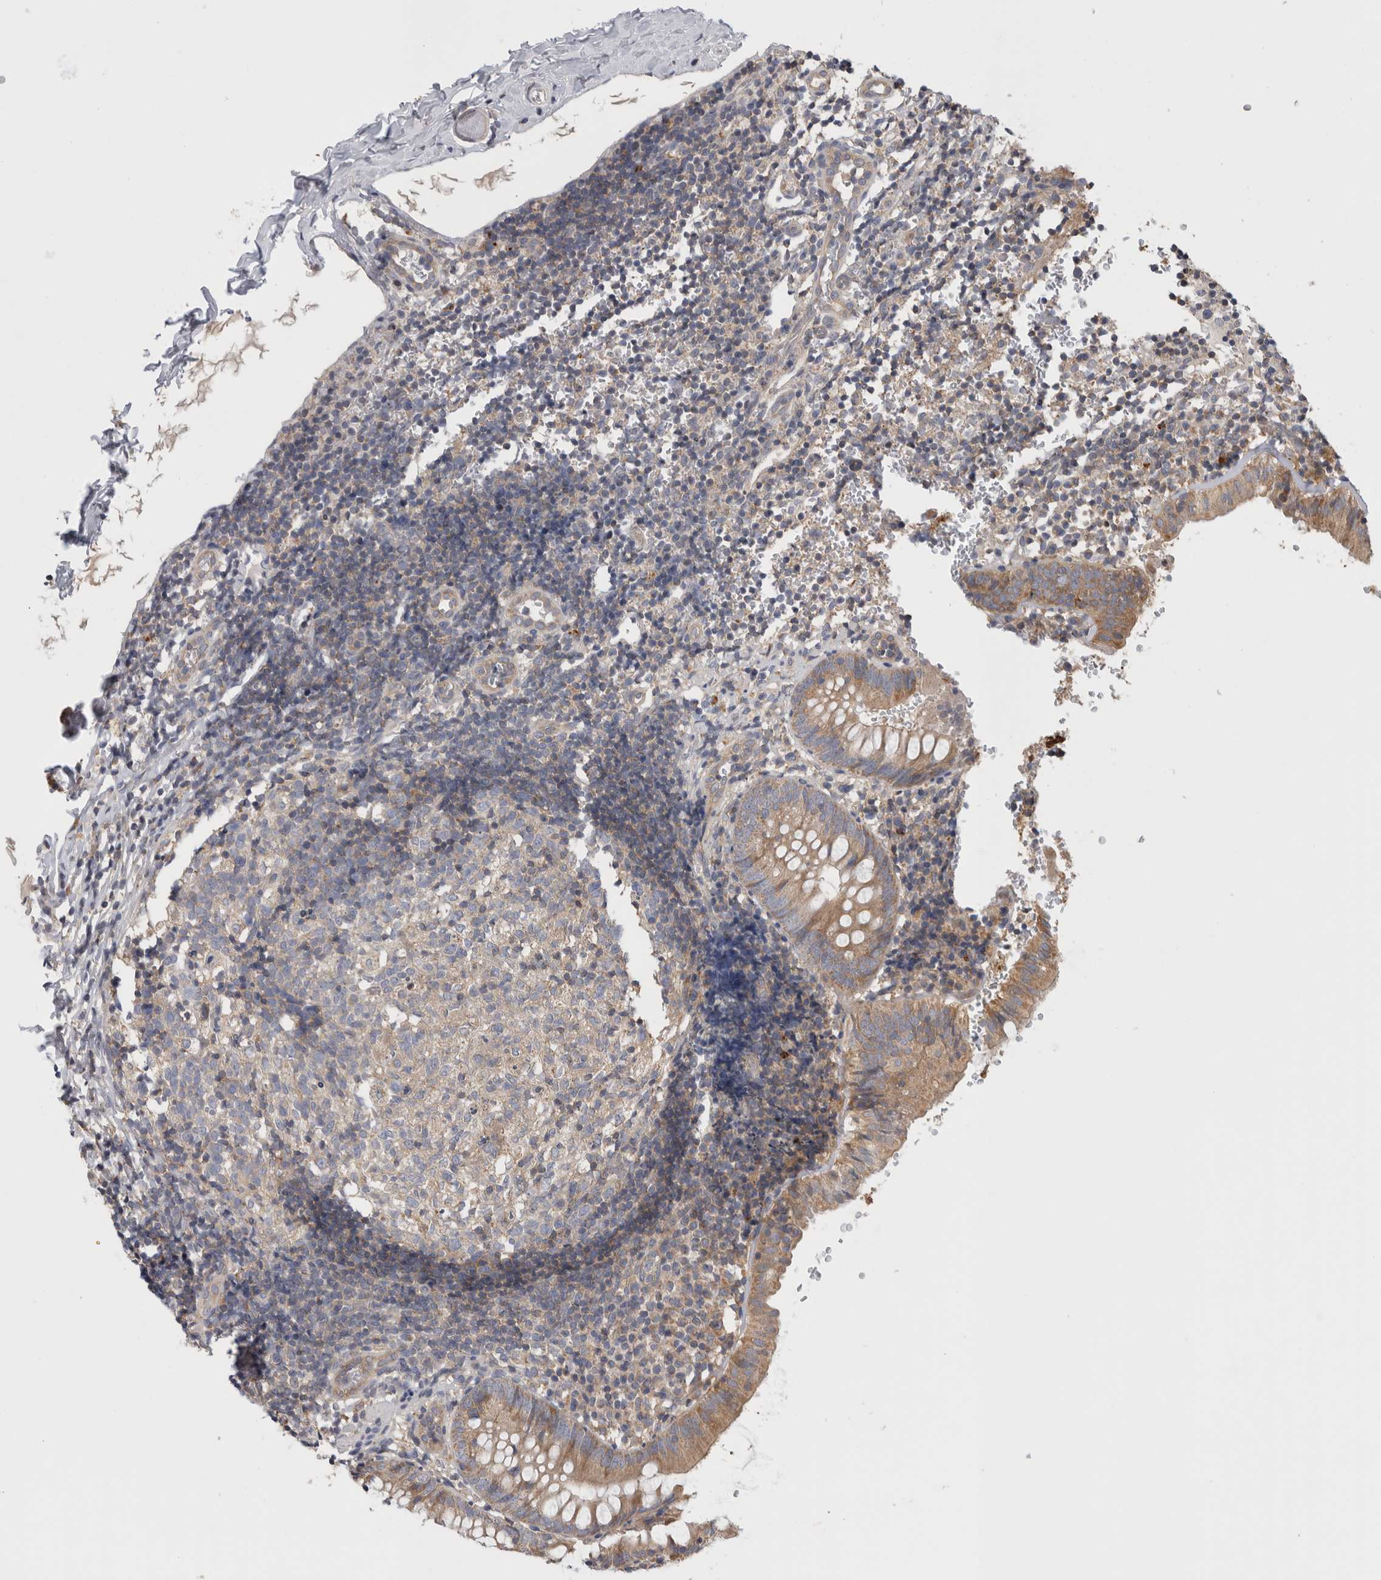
{"staining": {"intensity": "moderate", "quantity": ">75%", "location": "cytoplasmic/membranous"}, "tissue": "appendix", "cell_type": "Glandular cells", "image_type": "normal", "snomed": [{"axis": "morphology", "description": "Normal tissue, NOS"}, {"axis": "topography", "description": "Appendix"}], "caption": "Protein staining of unremarkable appendix displays moderate cytoplasmic/membranous expression in about >75% of glandular cells.", "gene": "GRIK2", "patient": {"sex": "male", "age": 8}}